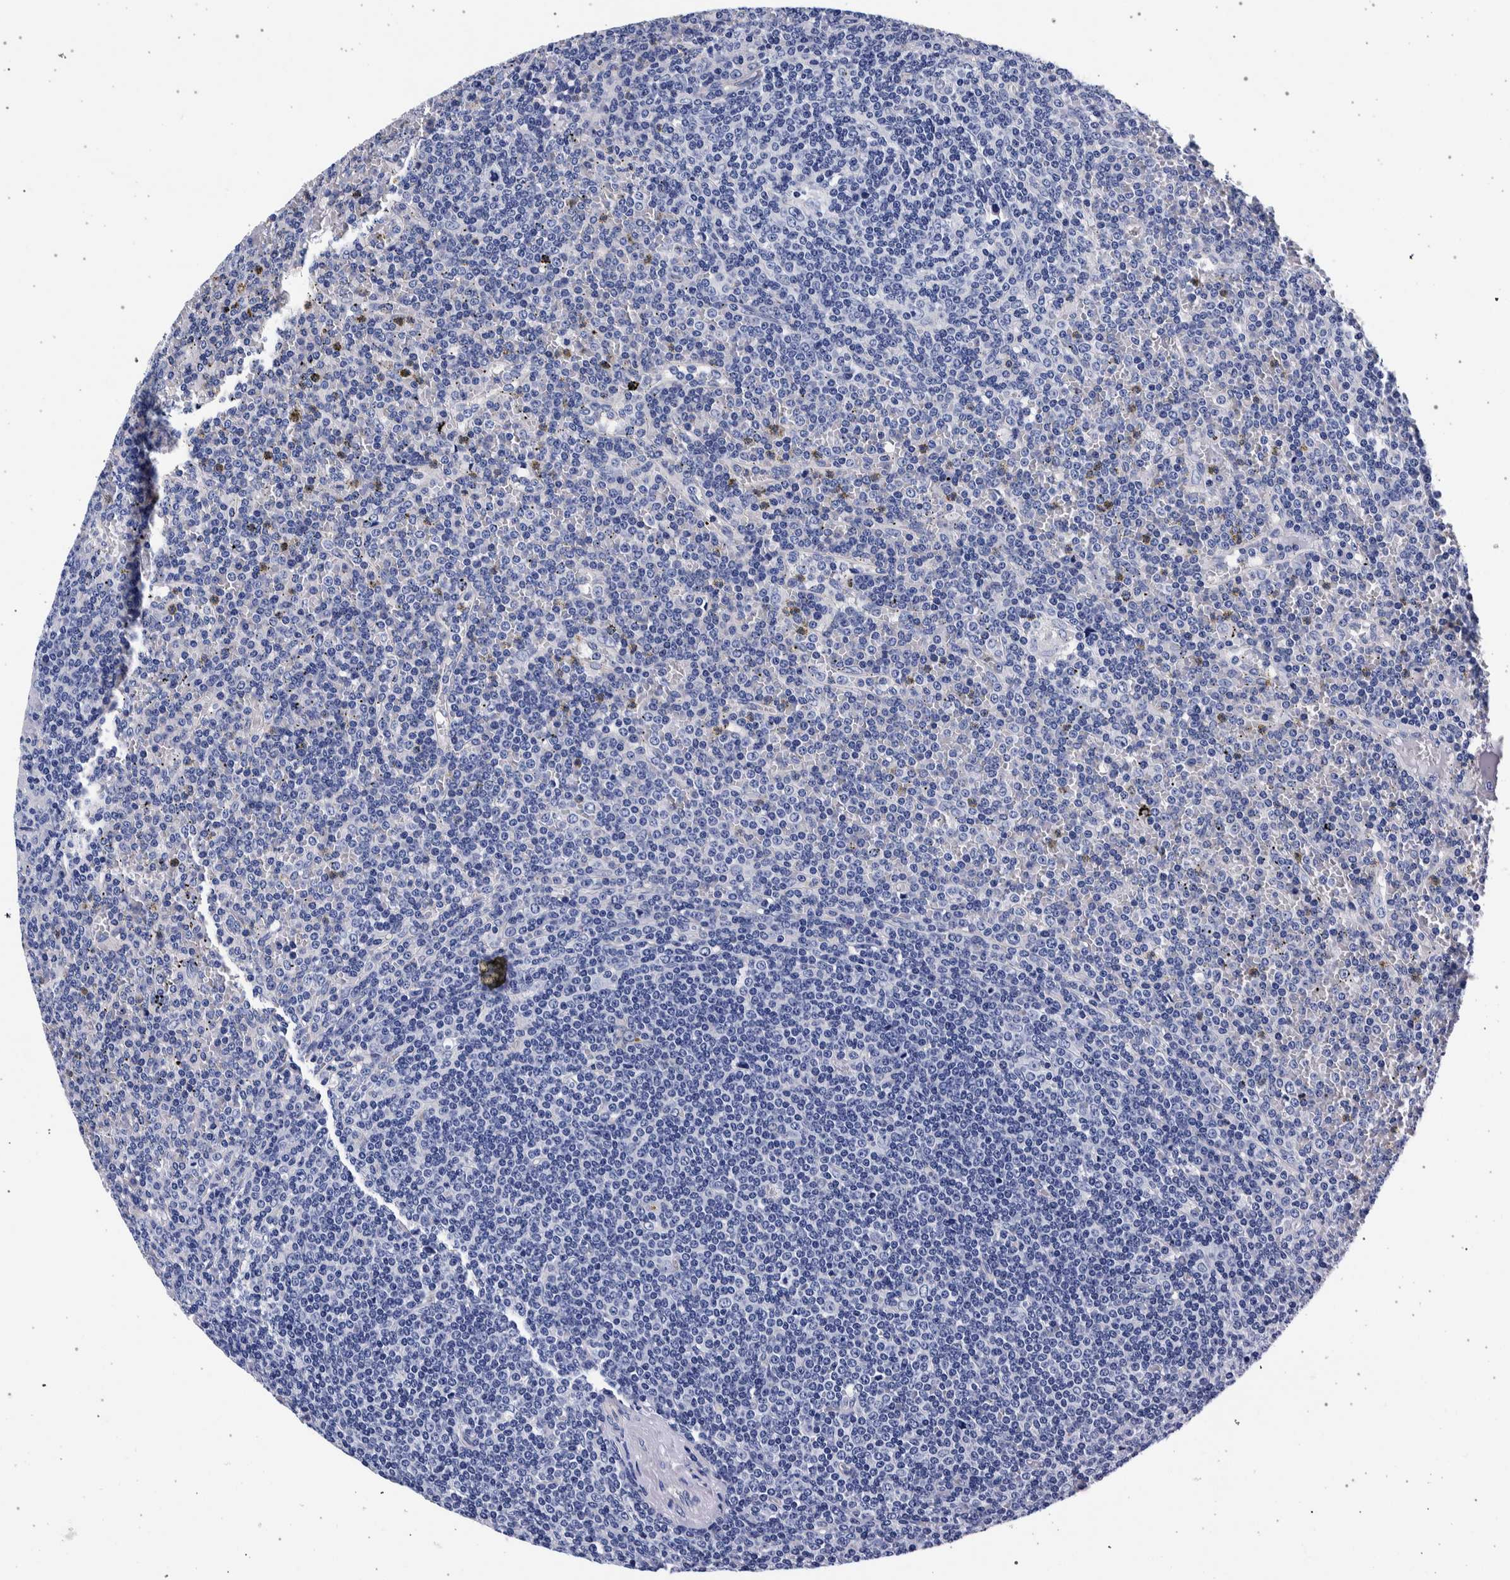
{"staining": {"intensity": "negative", "quantity": "none", "location": "none"}, "tissue": "lymphoma", "cell_type": "Tumor cells", "image_type": "cancer", "snomed": [{"axis": "morphology", "description": "Malignant lymphoma, non-Hodgkin's type, Low grade"}, {"axis": "topography", "description": "Spleen"}], "caption": "Photomicrograph shows no significant protein expression in tumor cells of lymphoma.", "gene": "NIBAN2", "patient": {"sex": "female", "age": 19}}